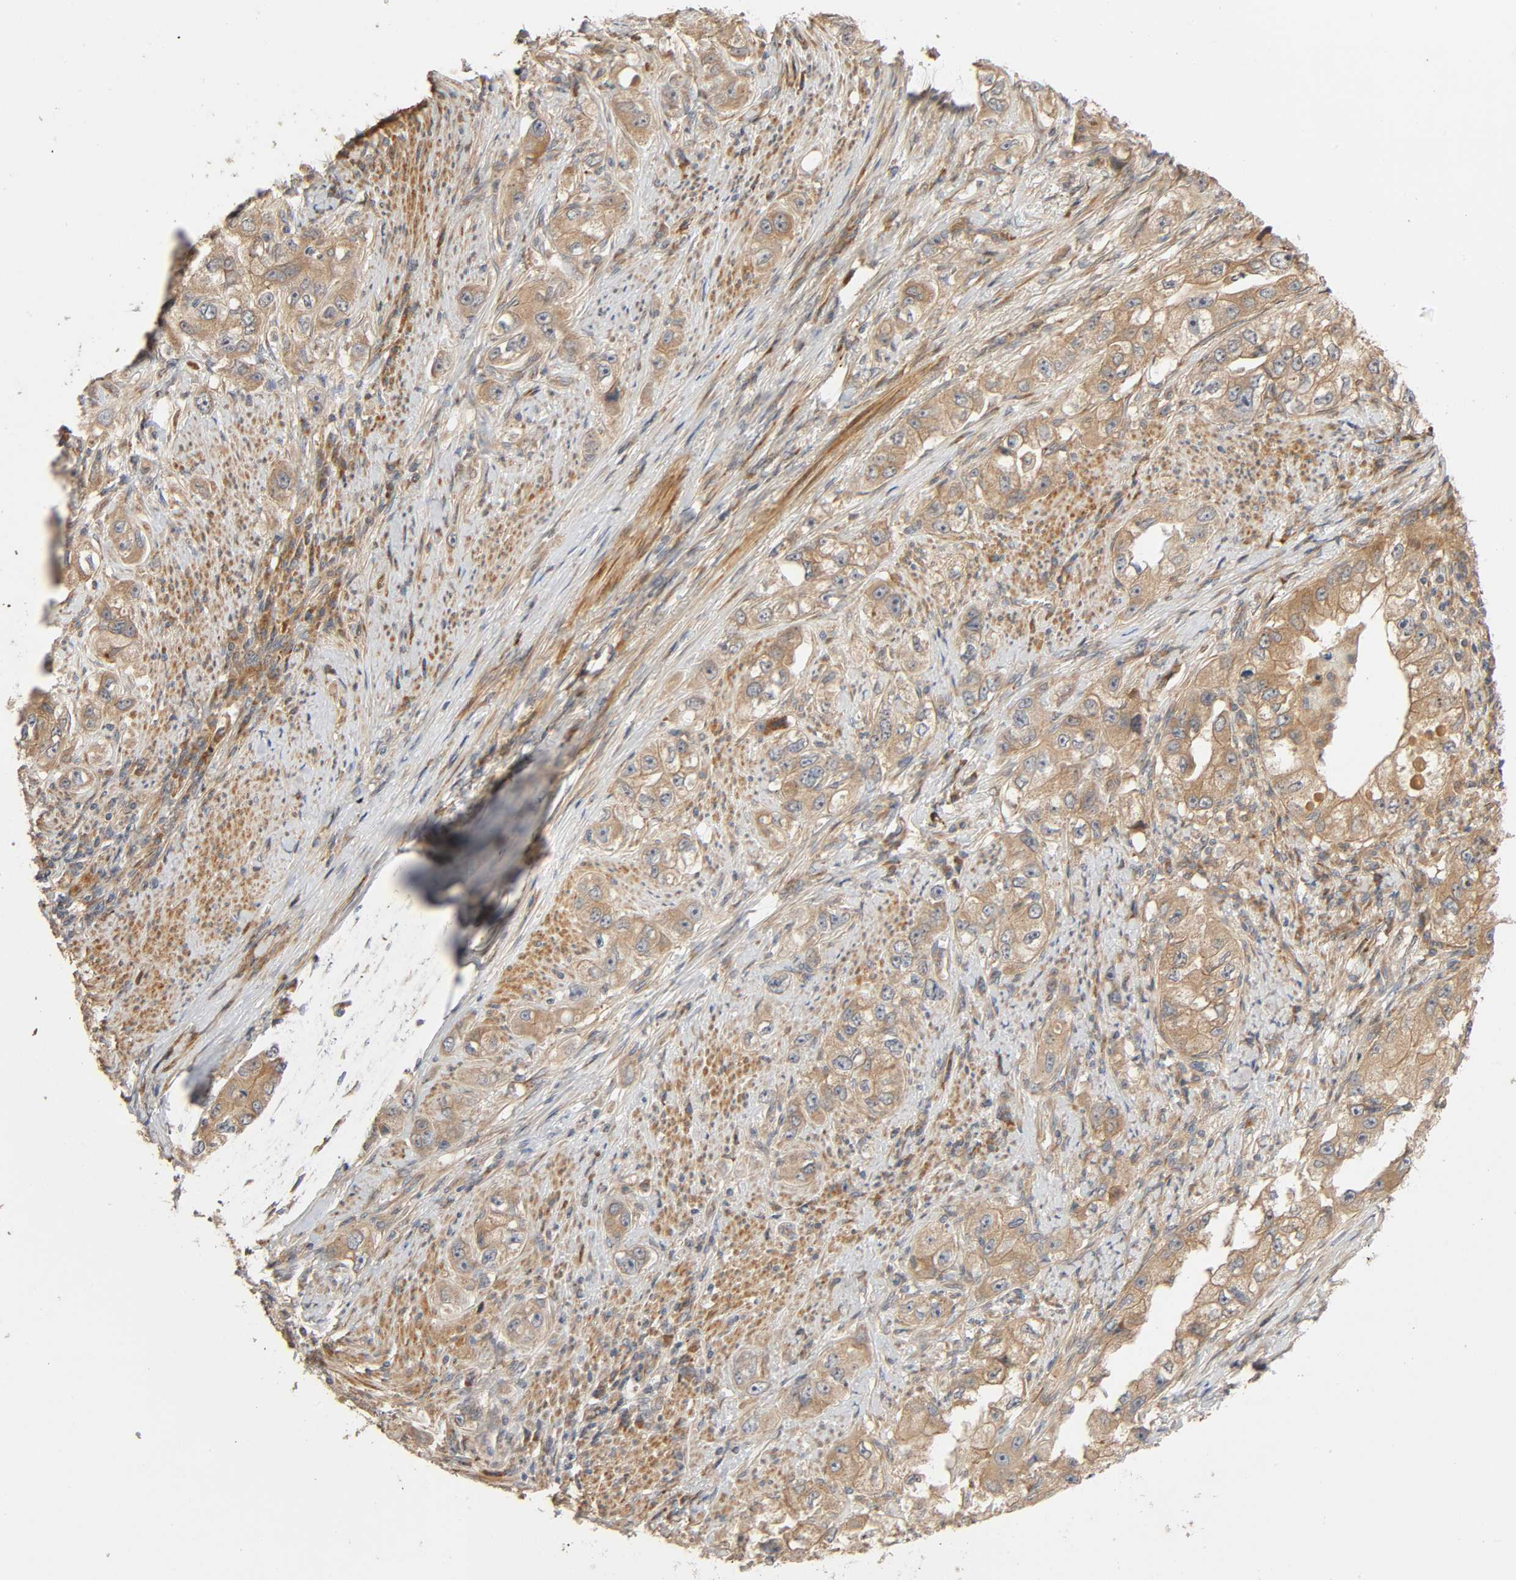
{"staining": {"intensity": "moderate", "quantity": ">75%", "location": "cytoplasmic/membranous"}, "tissue": "stomach cancer", "cell_type": "Tumor cells", "image_type": "cancer", "snomed": [{"axis": "morphology", "description": "Adenocarcinoma, NOS"}, {"axis": "topography", "description": "Stomach, lower"}], "caption": "Moderate cytoplasmic/membranous staining is seen in about >75% of tumor cells in stomach adenocarcinoma.", "gene": "SGSM1", "patient": {"sex": "female", "age": 93}}